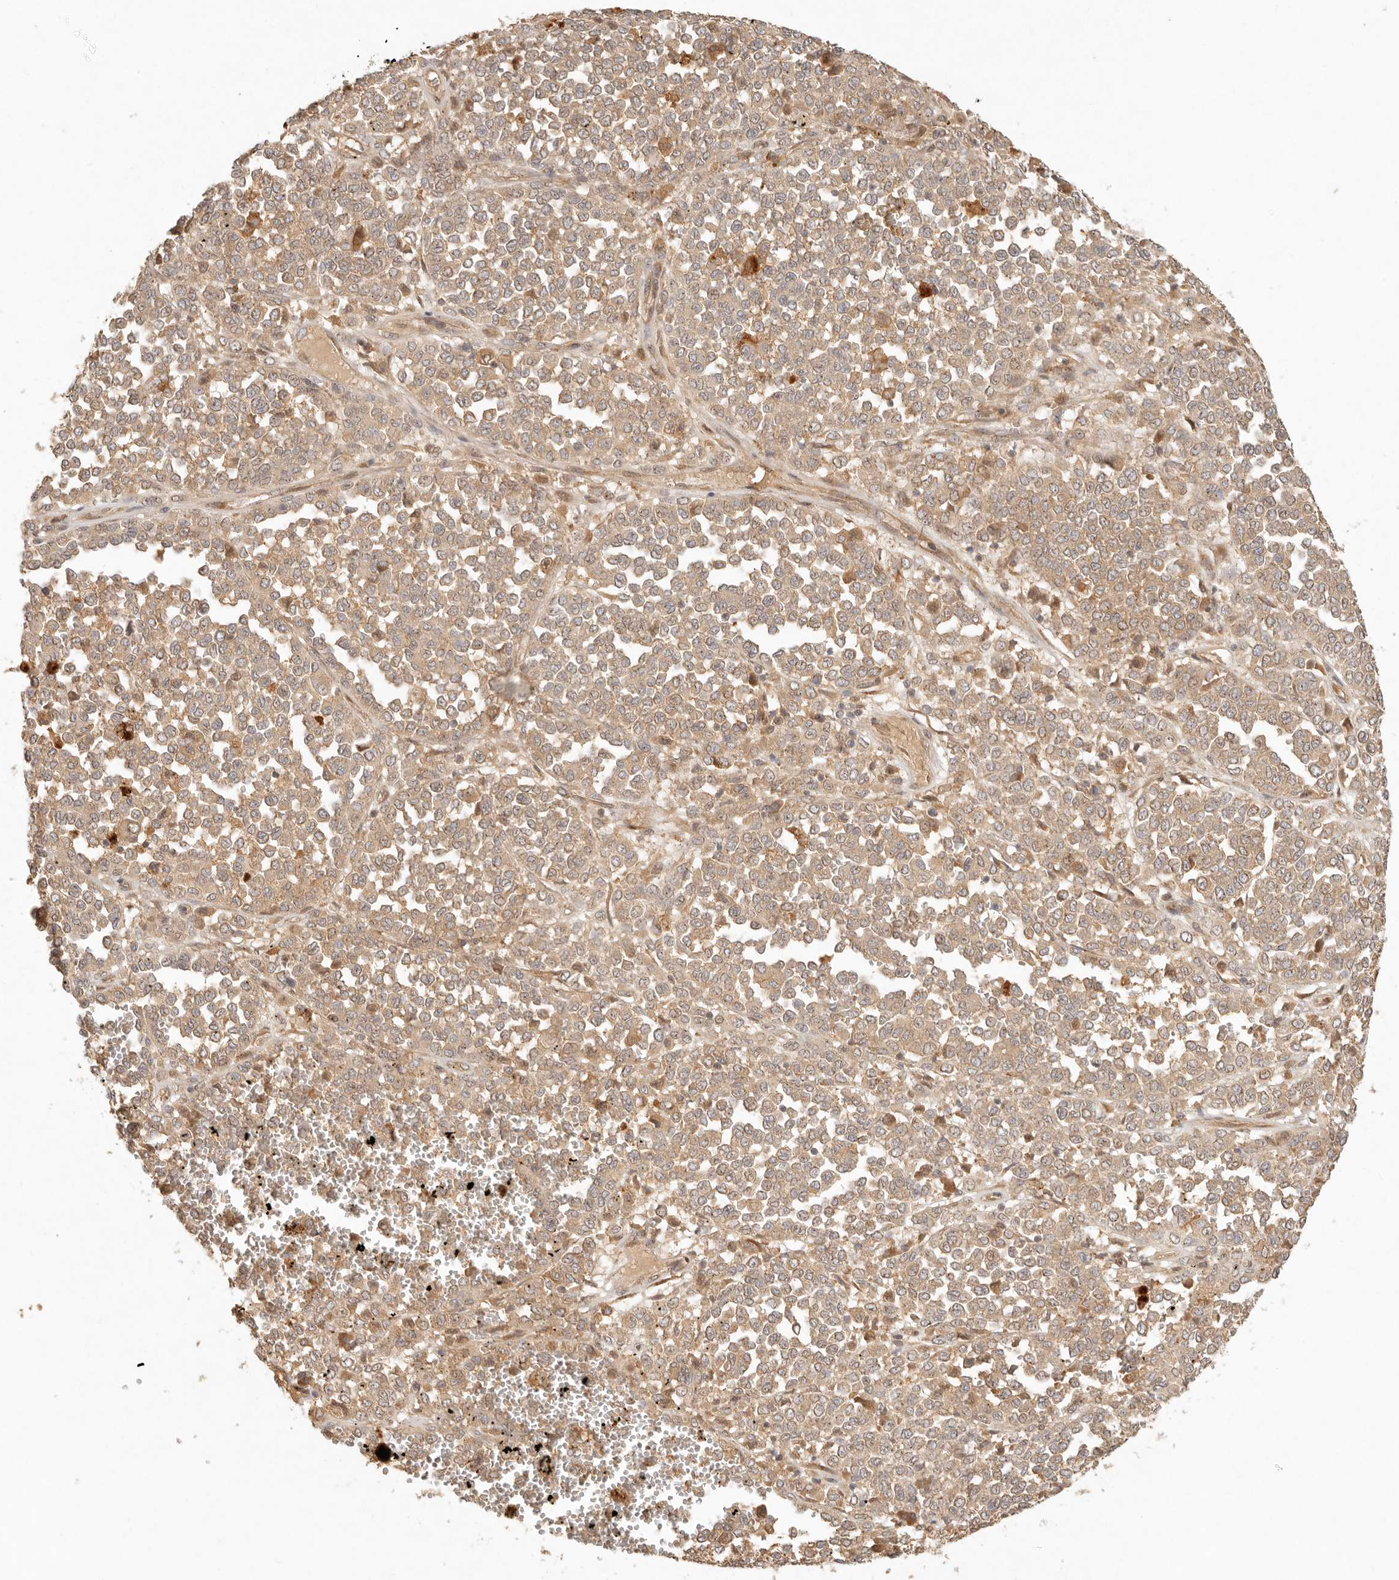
{"staining": {"intensity": "weak", "quantity": ">75%", "location": "cytoplasmic/membranous"}, "tissue": "melanoma", "cell_type": "Tumor cells", "image_type": "cancer", "snomed": [{"axis": "morphology", "description": "Malignant melanoma, Metastatic site"}, {"axis": "topography", "description": "Pancreas"}], "caption": "The photomicrograph reveals a brown stain indicating the presence of a protein in the cytoplasmic/membranous of tumor cells in malignant melanoma (metastatic site).", "gene": "ANKRD61", "patient": {"sex": "female", "age": 30}}